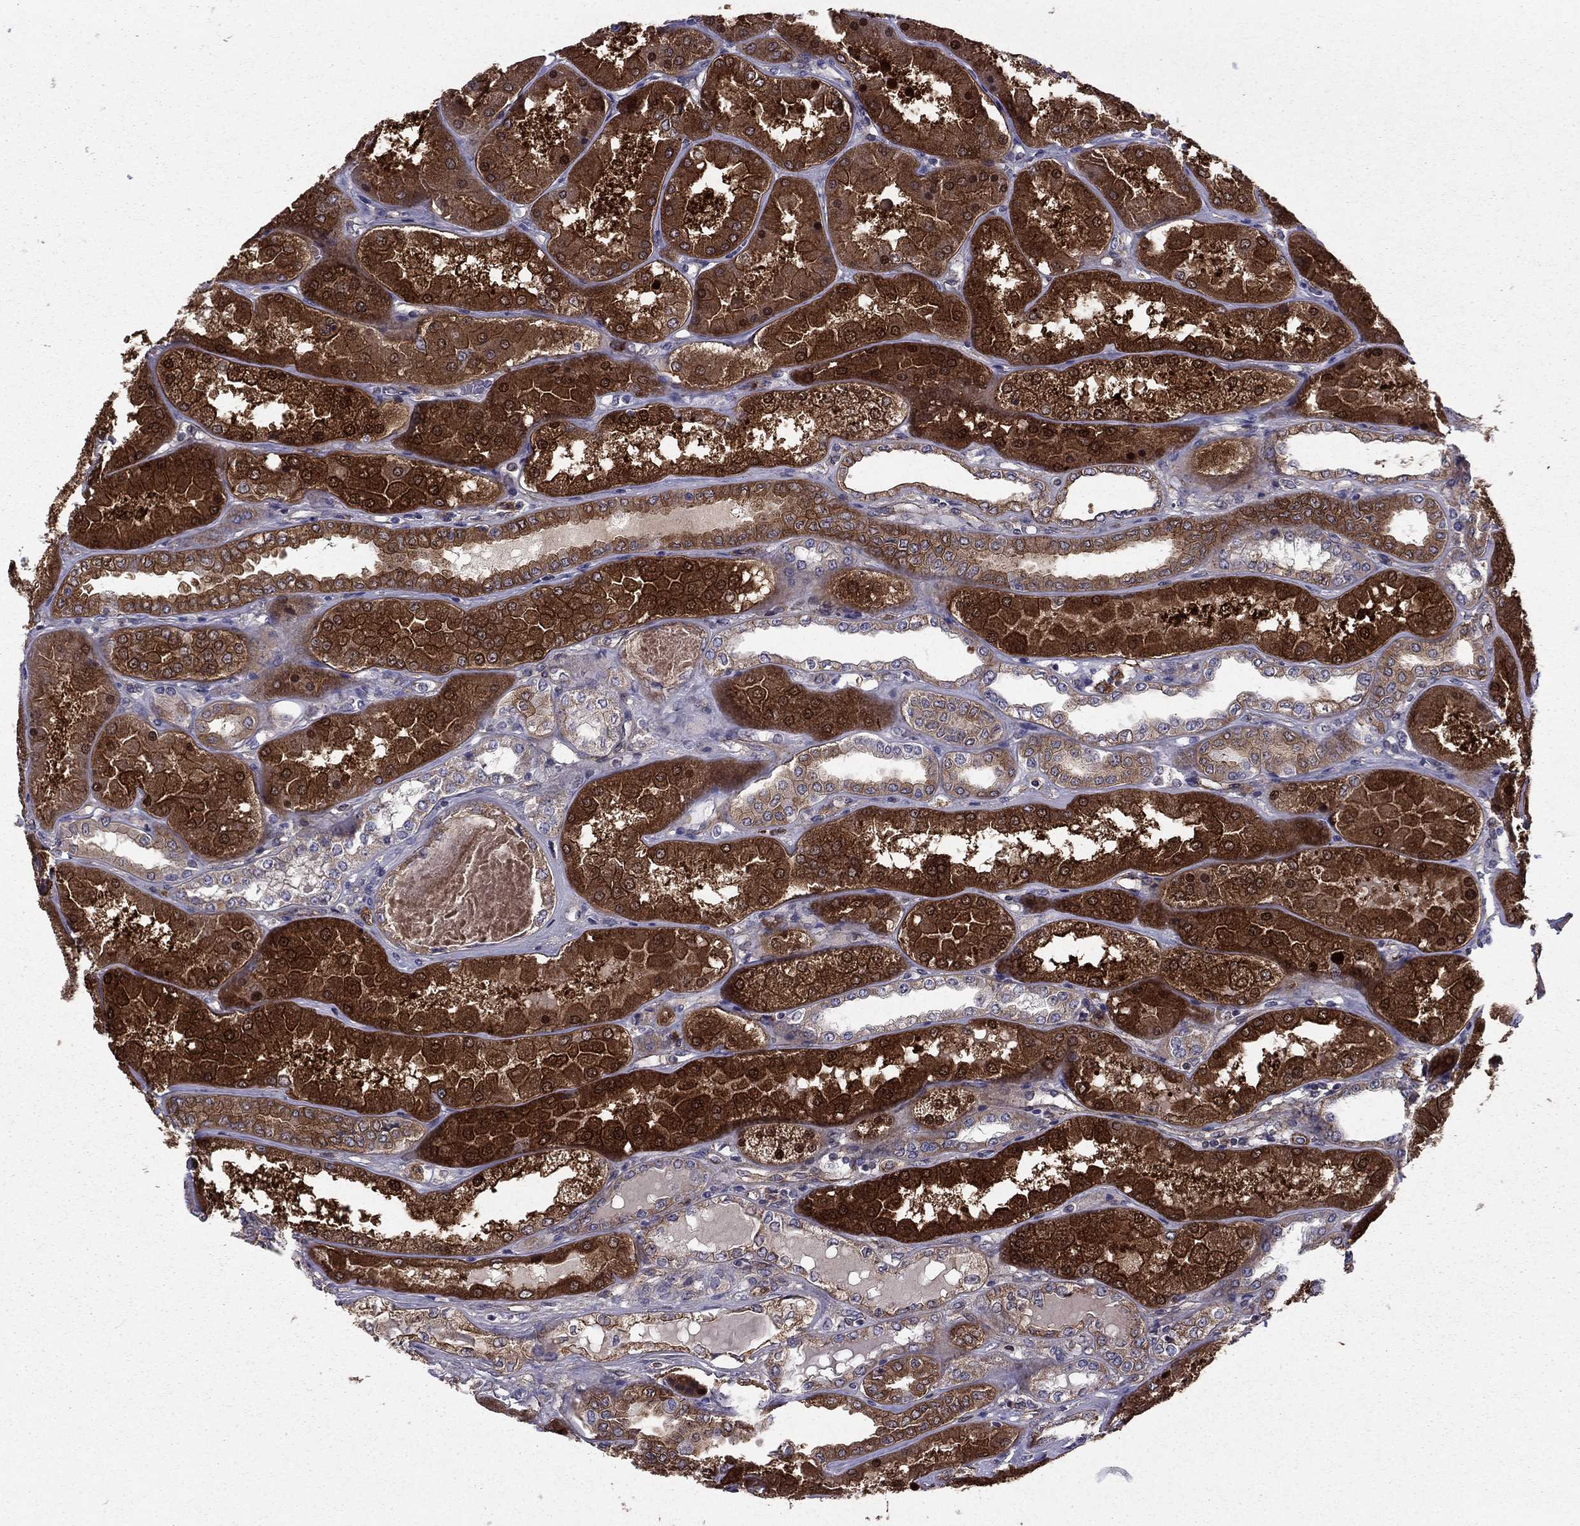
{"staining": {"intensity": "negative", "quantity": "none", "location": "none"}, "tissue": "kidney", "cell_type": "Cells in glomeruli", "image_type": "normal", "snomed": [{"axis": "morphology", "description": "Normal tissue, NOS"}, {"axis": "topography", "description": "Kidney"}], "caption": "Immunohistochemistry photomicrograph of normal kidney: human kidney stained with DAB exhibits no significant protein expression in cells in glomeruli. Nuclei are stained in blue.", "gene": "SHMT1", "patient": {"sex": "female", "age": 56}}